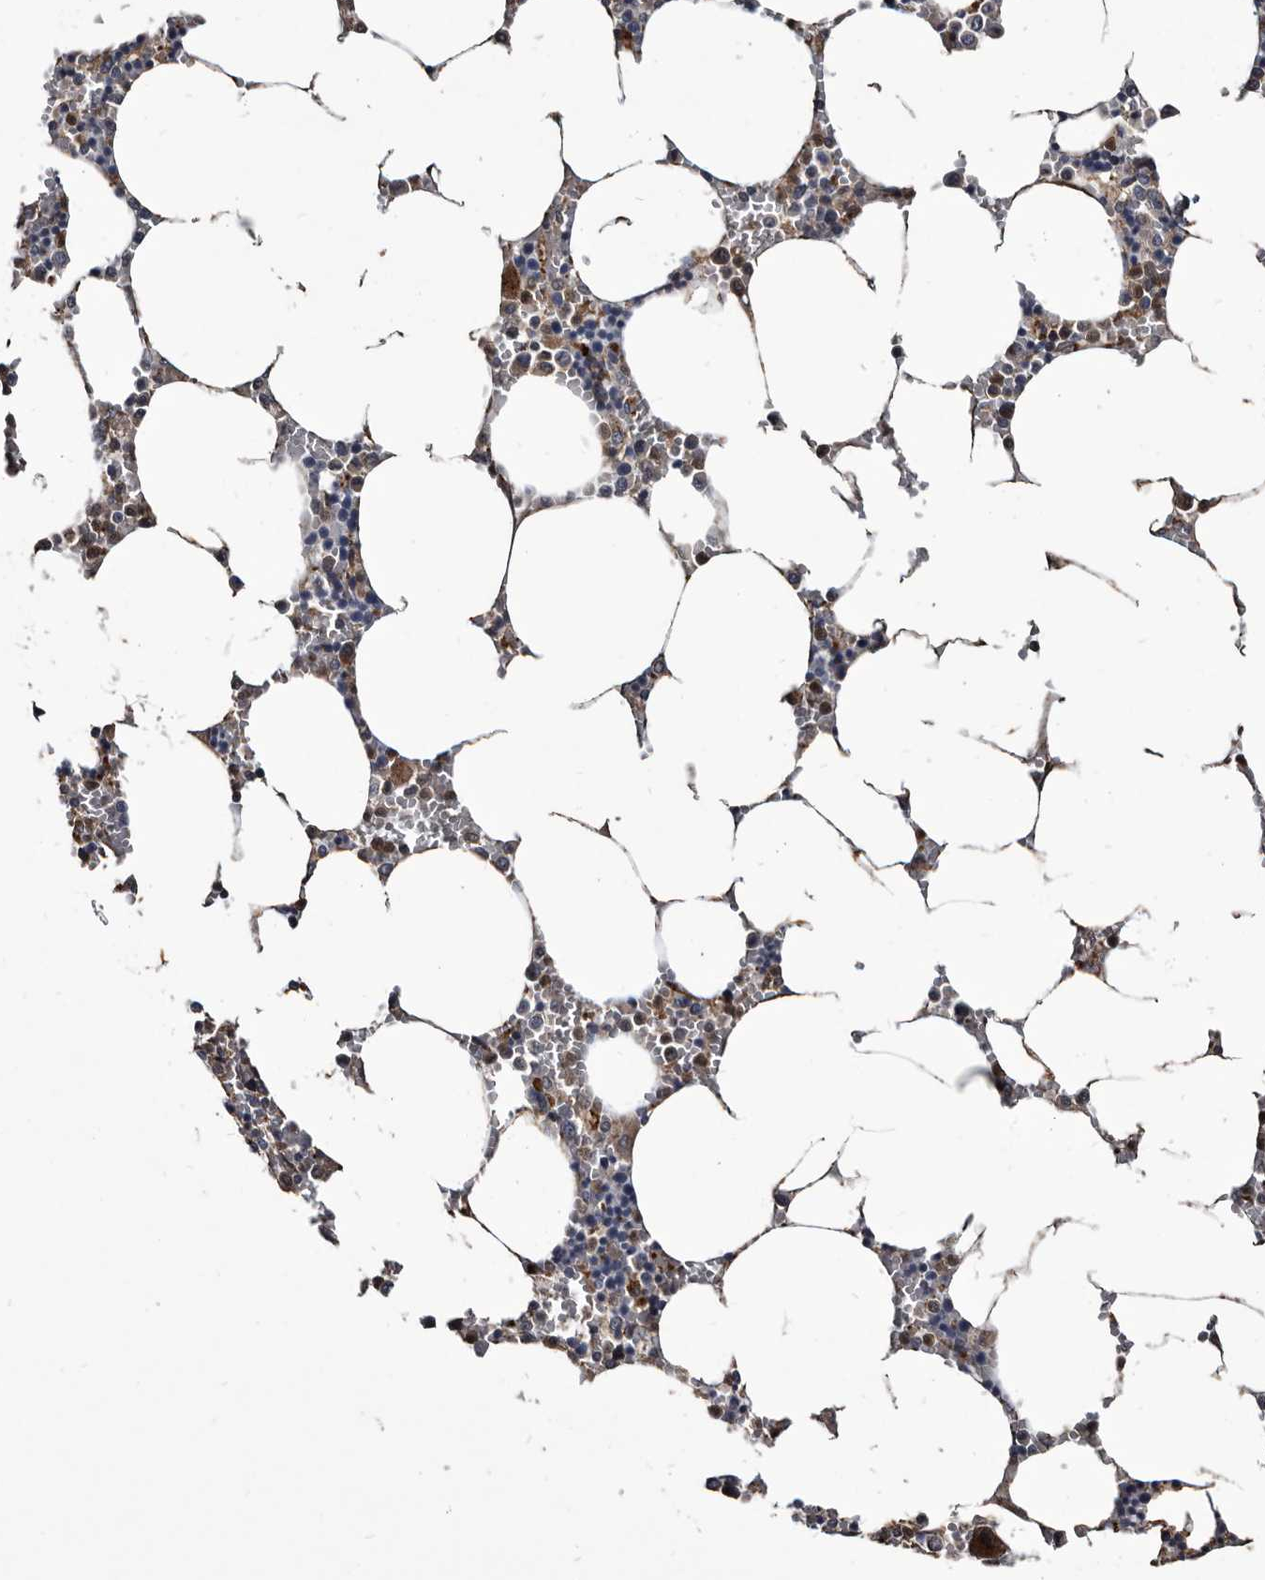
{"staining": {"intensity": "moderate", "quantity": "<25%", "location": "cytoplasmic/membranous"}, "tissue": "bone marrow", "cell_type": "Hematopoietic cells", "image_type": "normal", "snomed": [{"axis": "morphology", "description": "Normal tissue, NOS"}, {"axis": "topography", "description": "Bone marrow"}], "caption": "Approximately <25% of hematopoietic cells in unremarkable bone marrow show moderate cytoplasmic/membranous protein positivity as visualized by brown immunohistochemical staining.", "gene": "CTSA", "patient": {"sex": "male", "age": 70}}